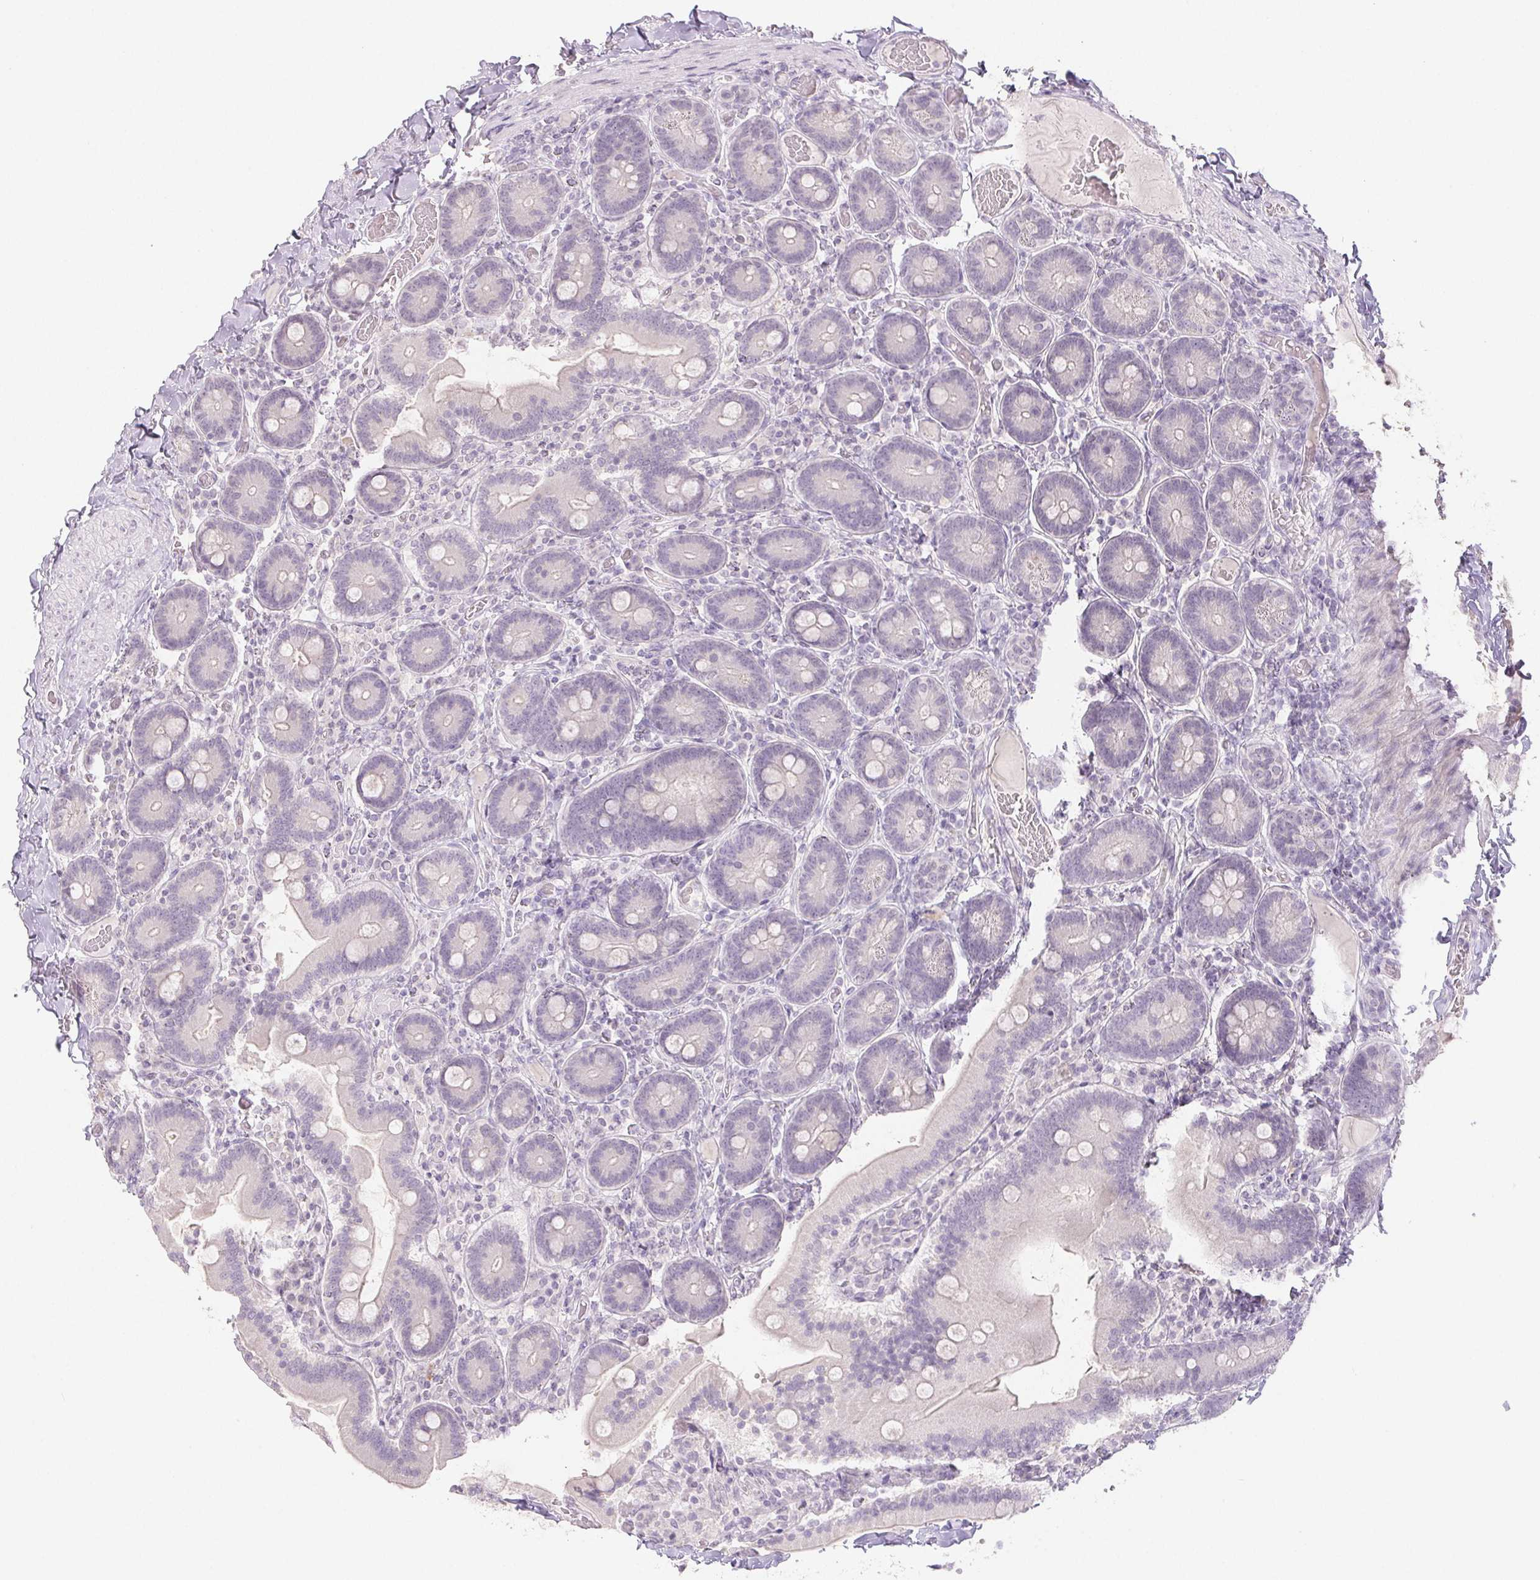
{"staining": {"intensity": "negative", "quantity": "none", "location": "none"}, "tissue": "duodenum", "cell_type": "Glandular cells", "image_type": "normal", "snomed": [{"axis": "morphology", "description": "Normal tissue, NOS"}, {"axis": "topography", "description": "Duodenum"}], "caption": "IHC histopathology image of unremarkable human duodenum stained for a protein (brown), which reveals no expression in glandular cells.", "gene": "PI3", "patient": {"sex": "female", "age": 62}}